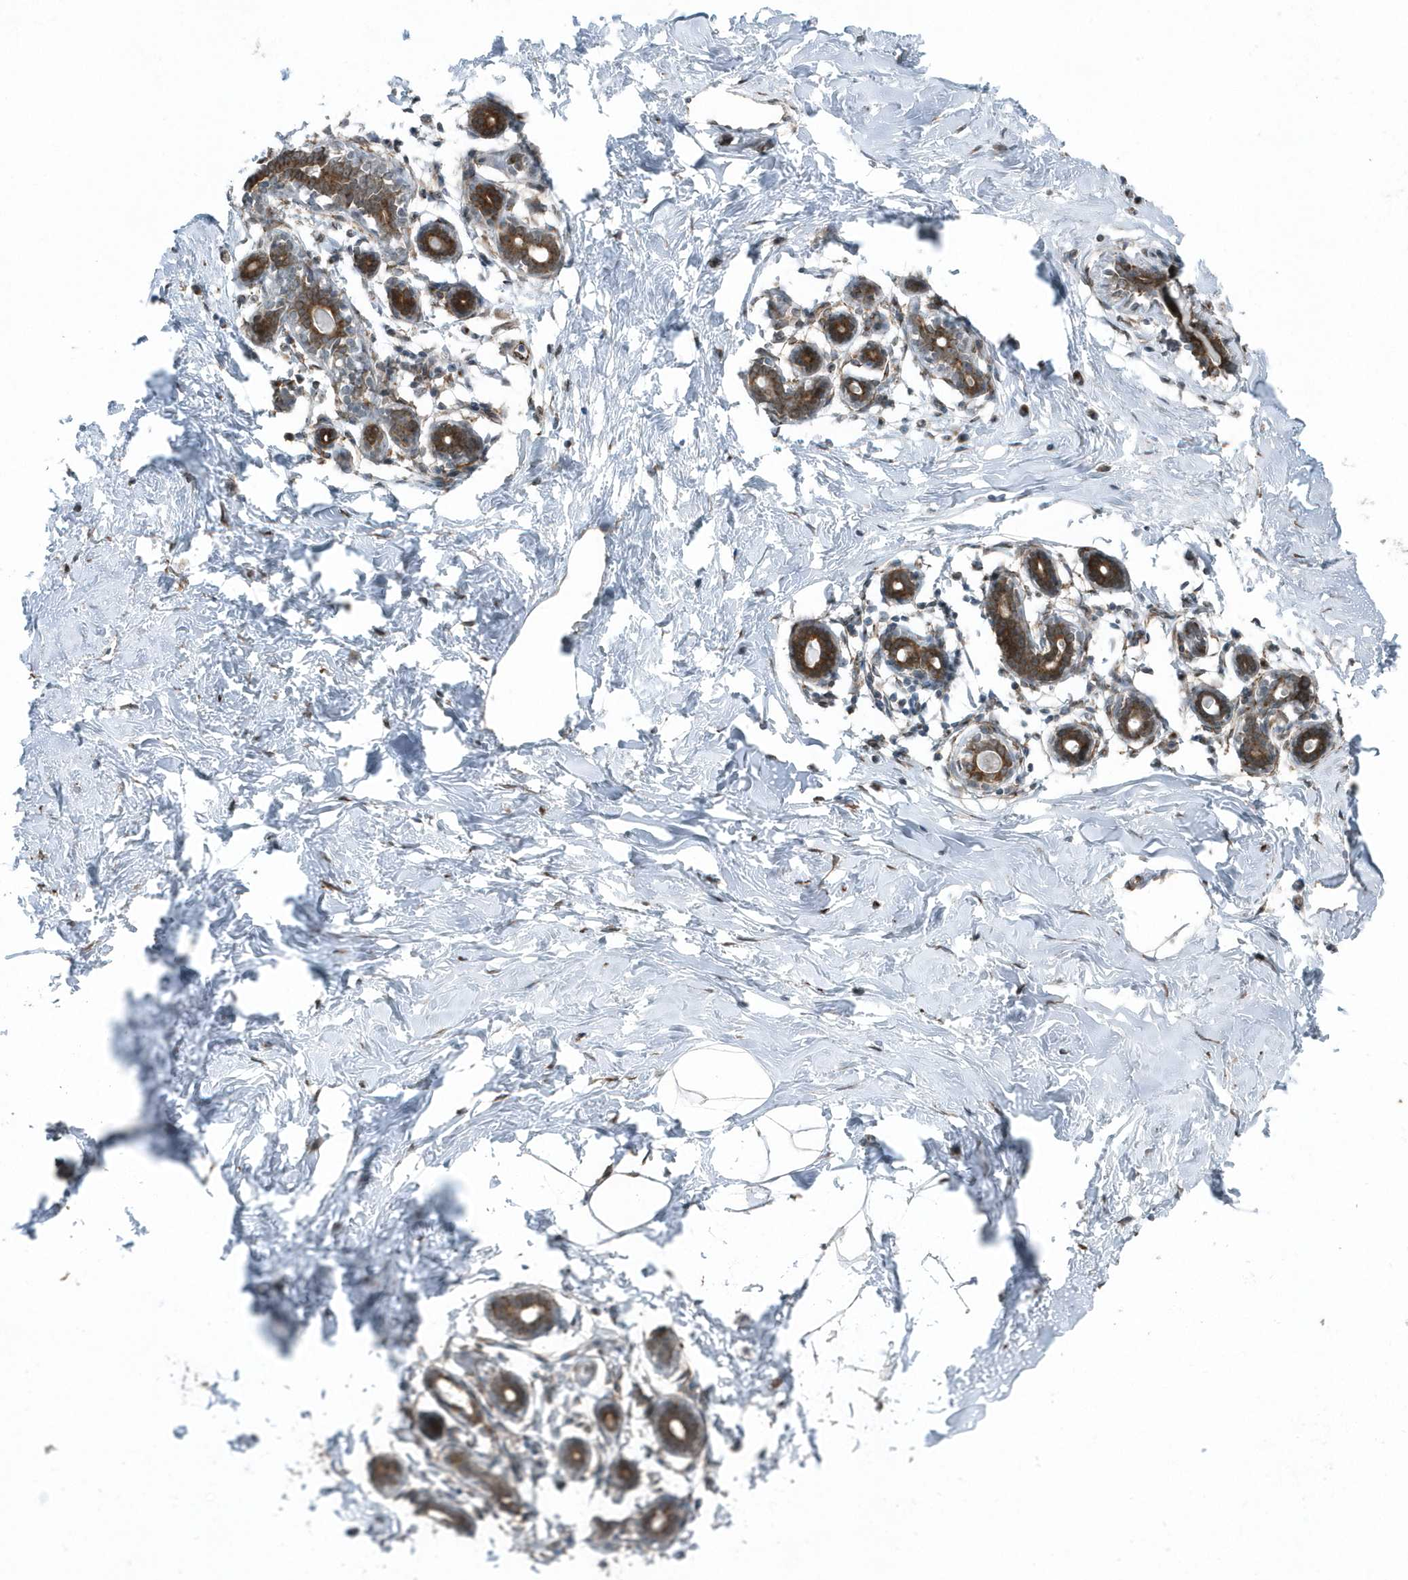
{"staining": {"intensity": "negative", "quantity": "none", "location": "none"}, "tissue": "breast", "cell_type": "Adipocytes", "image_type": "normal", "snomed": [{"axis": "morphology", "description": "Normal tissue, NOS"}, {"axis": "morphology", "description": "Adenoma, NOS"}, {"axis": "topography", "description": "Breast"}], "caption": "IHC of benign human breast shows no staining in adipocytes.", "gene": "GCC2", "patient": {"sex": "female", "age": 23}}